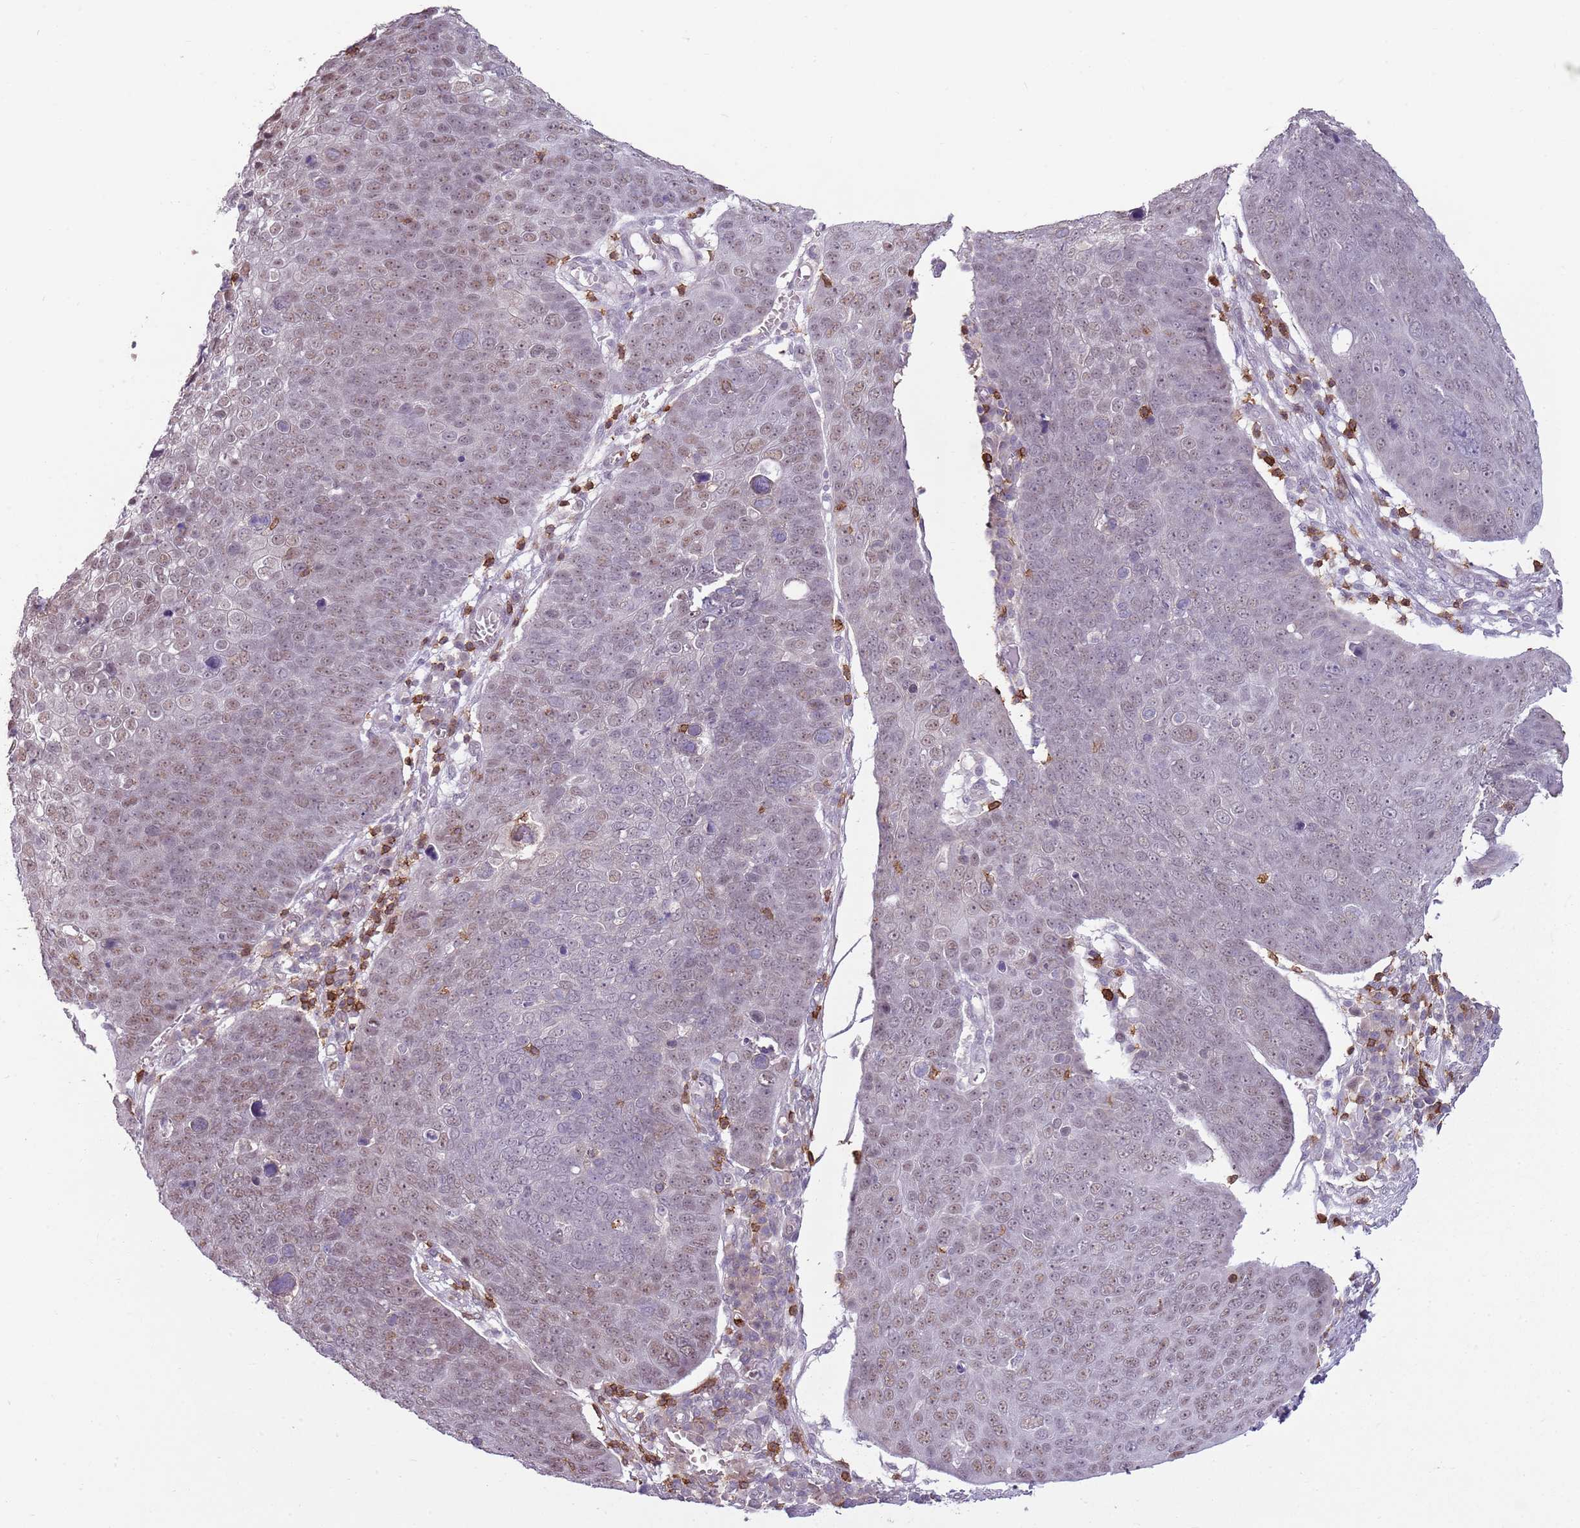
{"staining": {"intensity": "weak", "quantity": "25%-75%", "location": "nuclear"}, "tissue": "skin cancer", "cell_type": "Tumor cells", "image_type": "cancer", "snomed": [{"axis": "morphology", "description": "Squamous cell carcinoma, NOS"}, {"axis": "topography", "description": "Skin"}], "caption": "Protein expression analysis of squamous cell carcinoma (skin) demonstrates weak nuclear staining in approximately 25%-75% of tumor cells.", "gene": "ZNF583", "patient": {"sex": "male", "age": 71}}